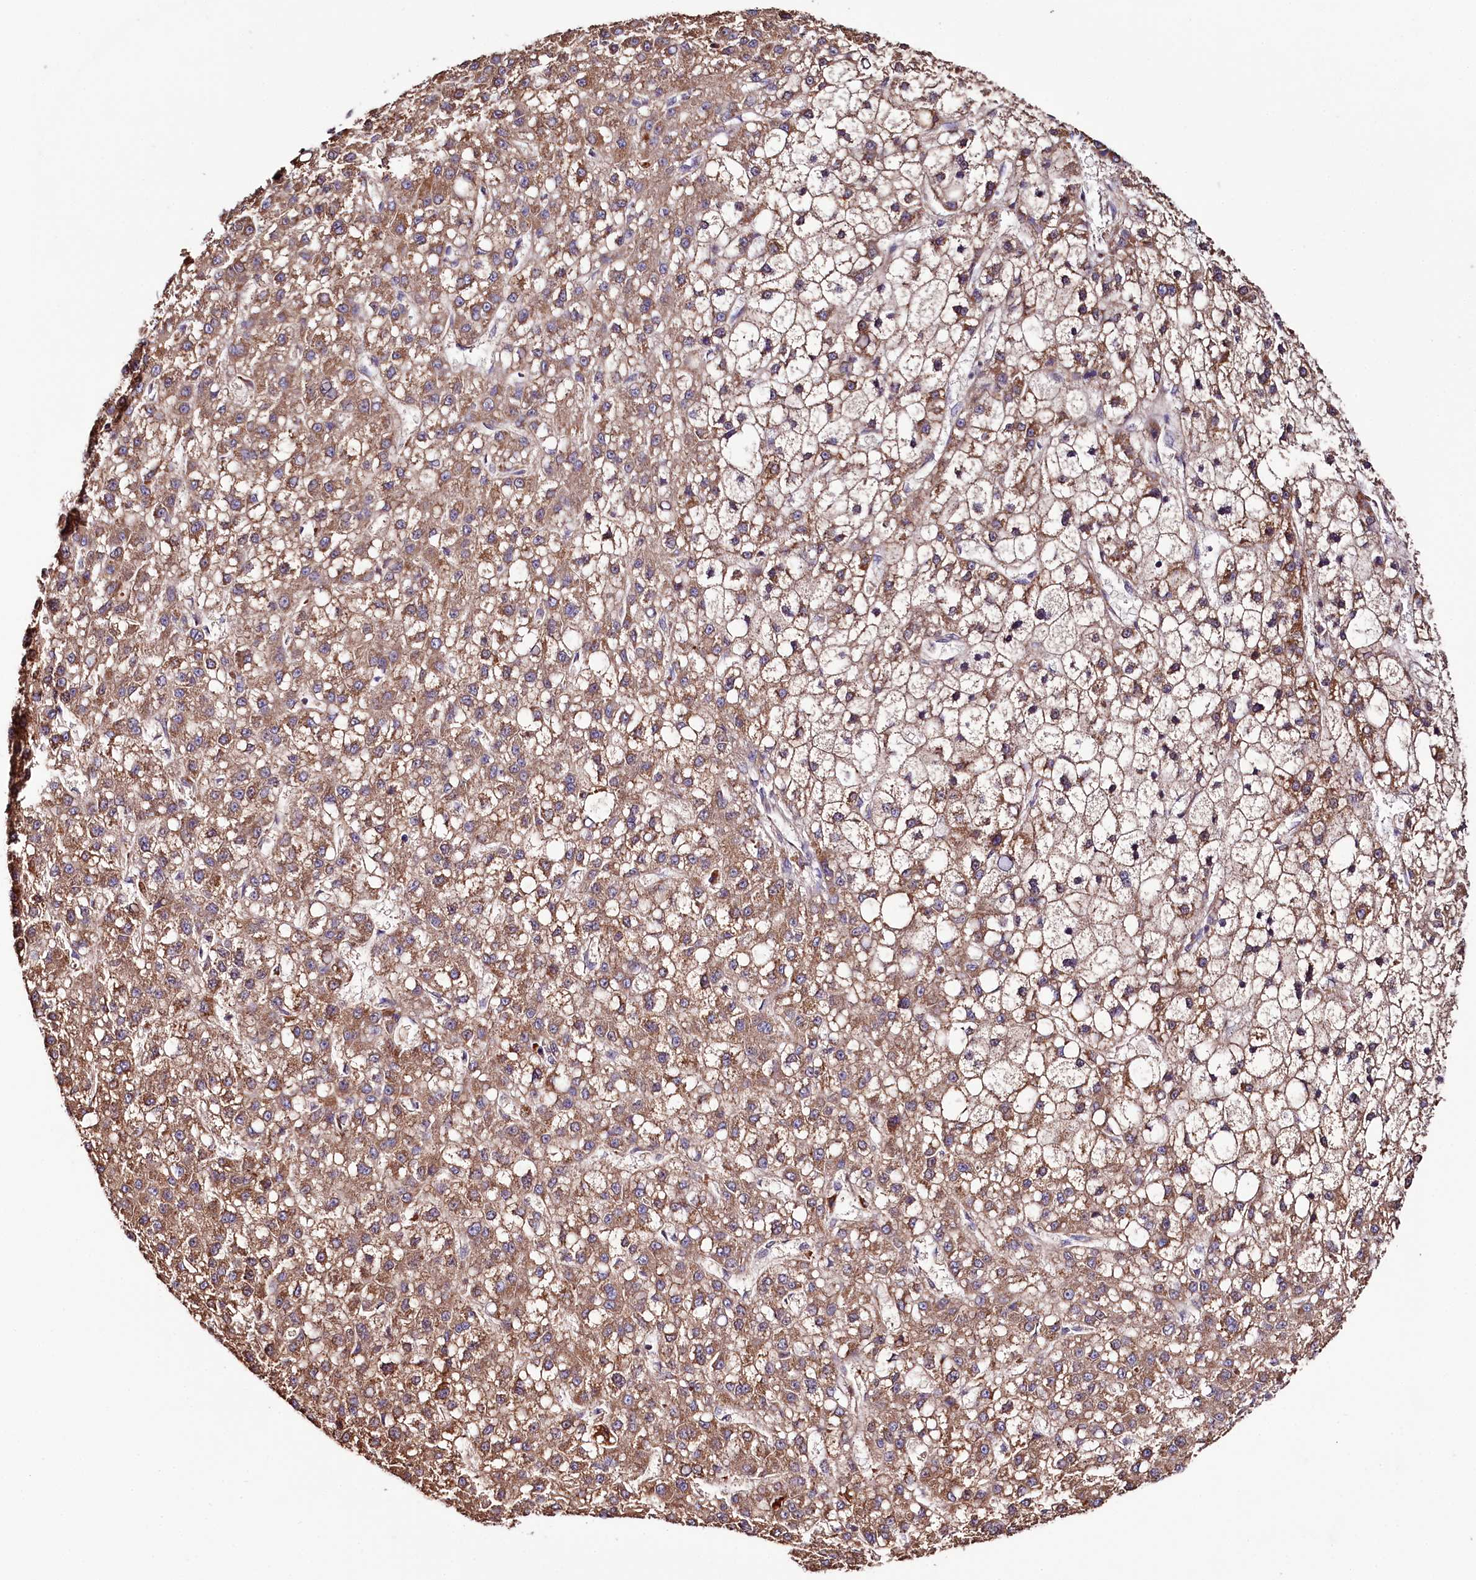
{"staining": {"intensity": "moderate", "quantity": ">75%", "location": "cytoplasmic/membranous"}, "tissue": "liver cancer", "cell_type": "Tumor cells", "image_type": "cancer", "snomed": [{"axis": "morphology", "description": "Carcinoma, Hepatocellular, NOS"}, {"axis": "topography", "description": "Liver"}], "caption": "Immunohistochemical staining of liver cancer (hepatocellular carcinoma) displays medium levels of moderate cytoplasmic/membranous expression in about >75% of tumor cells.", "gene": "ZNF45", "patient": {"sex": "male", "age": 67}}